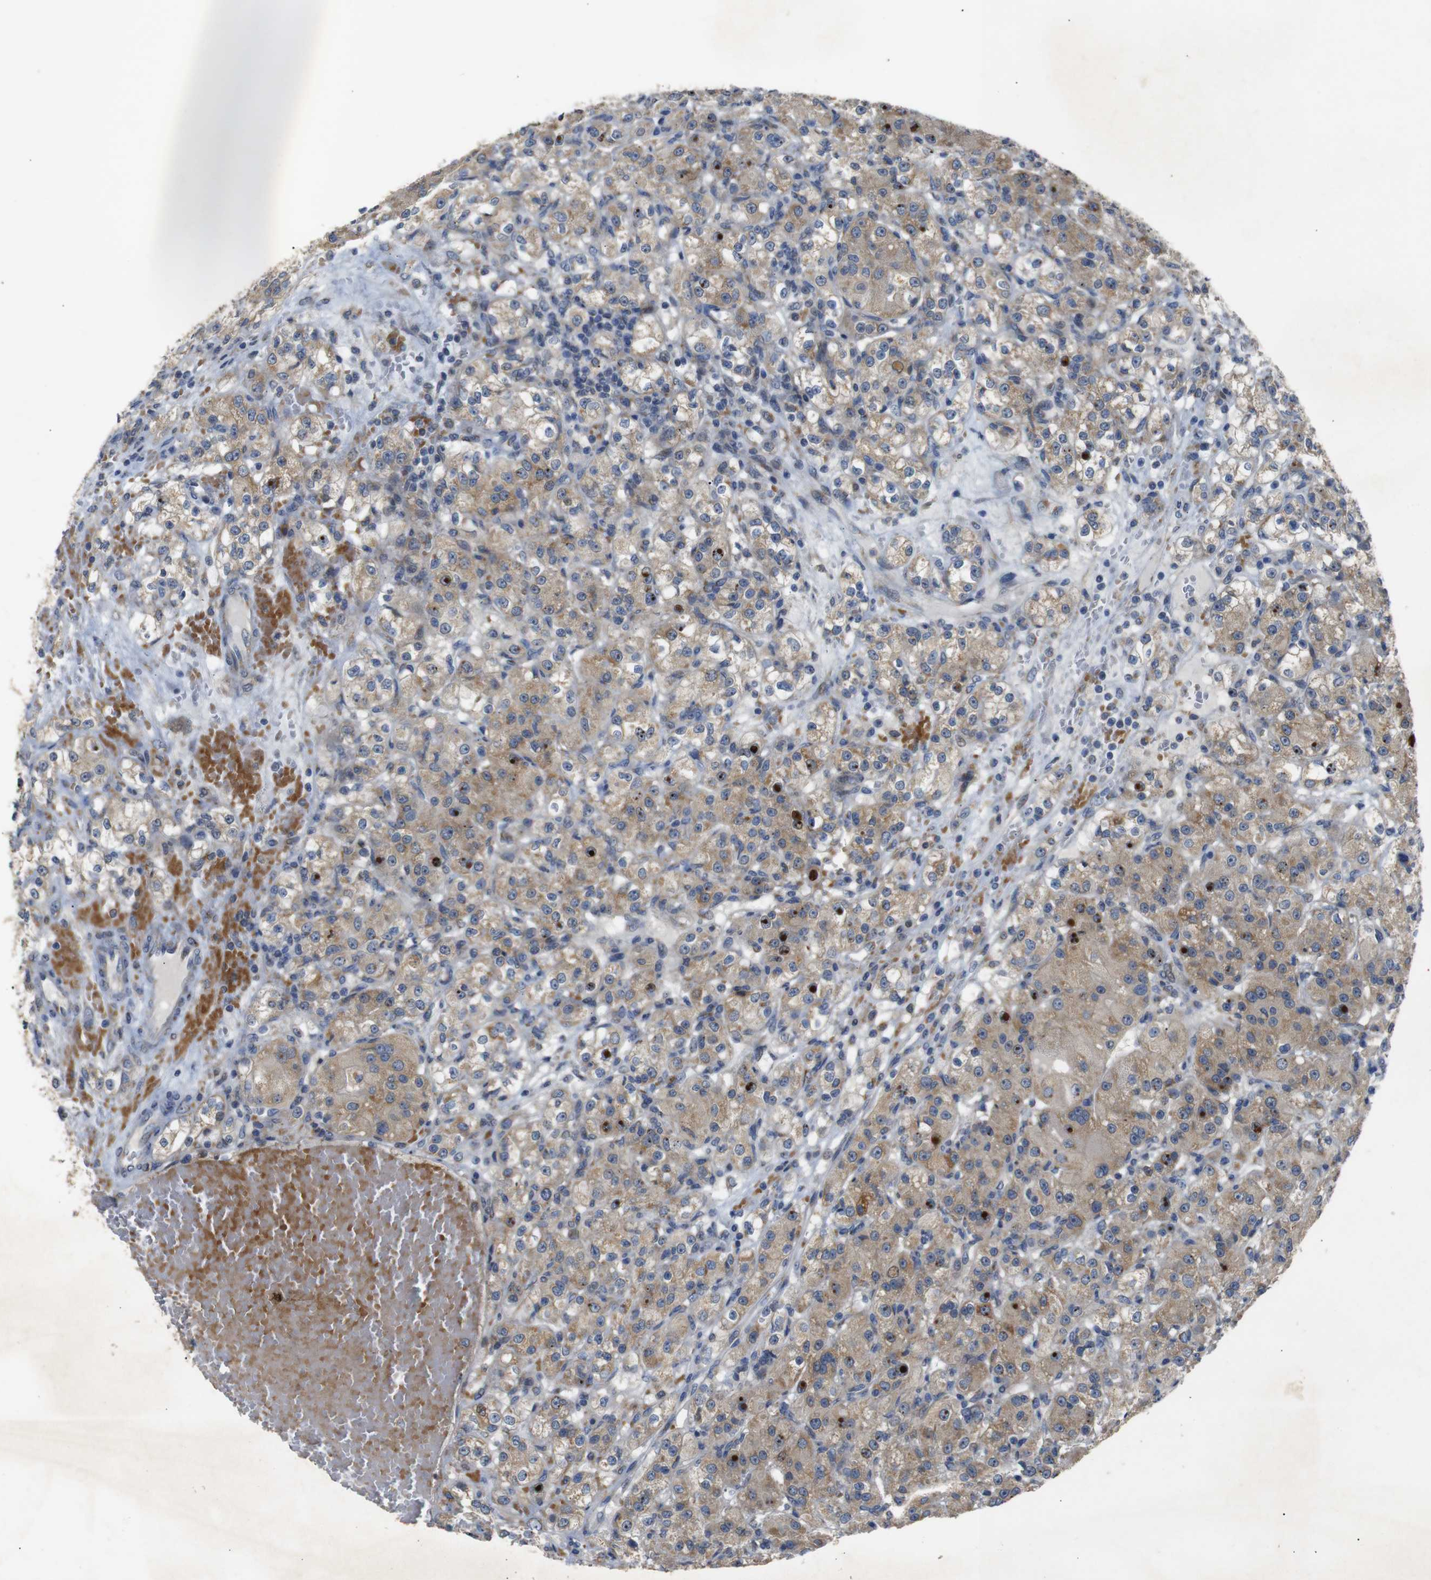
{"staining": {"intensity": "moderate", "quantity": ">75%", "location": "cytoplasmic/membranous"}, "tissue": "renal cancer", "cell_type": "Tumor cells", "image_type": "cancer", "snomed": [{"axis": "morphology", "description": "Normal tissue, NOS"}, {"axis": "morphology", "description": "Adenocarcinoma, NOS"}, {"axis": "topography", "description": "Kidney"}], "caption": "Immunohistochemical staining of human renal cancer (adenocarcinoma) exhibits medium levels of moderate cytoplasmic/membranous staining in about >75% of tumor cells.", "gene": "CHST10", "patient": {"sex": "male", "age": 61}}